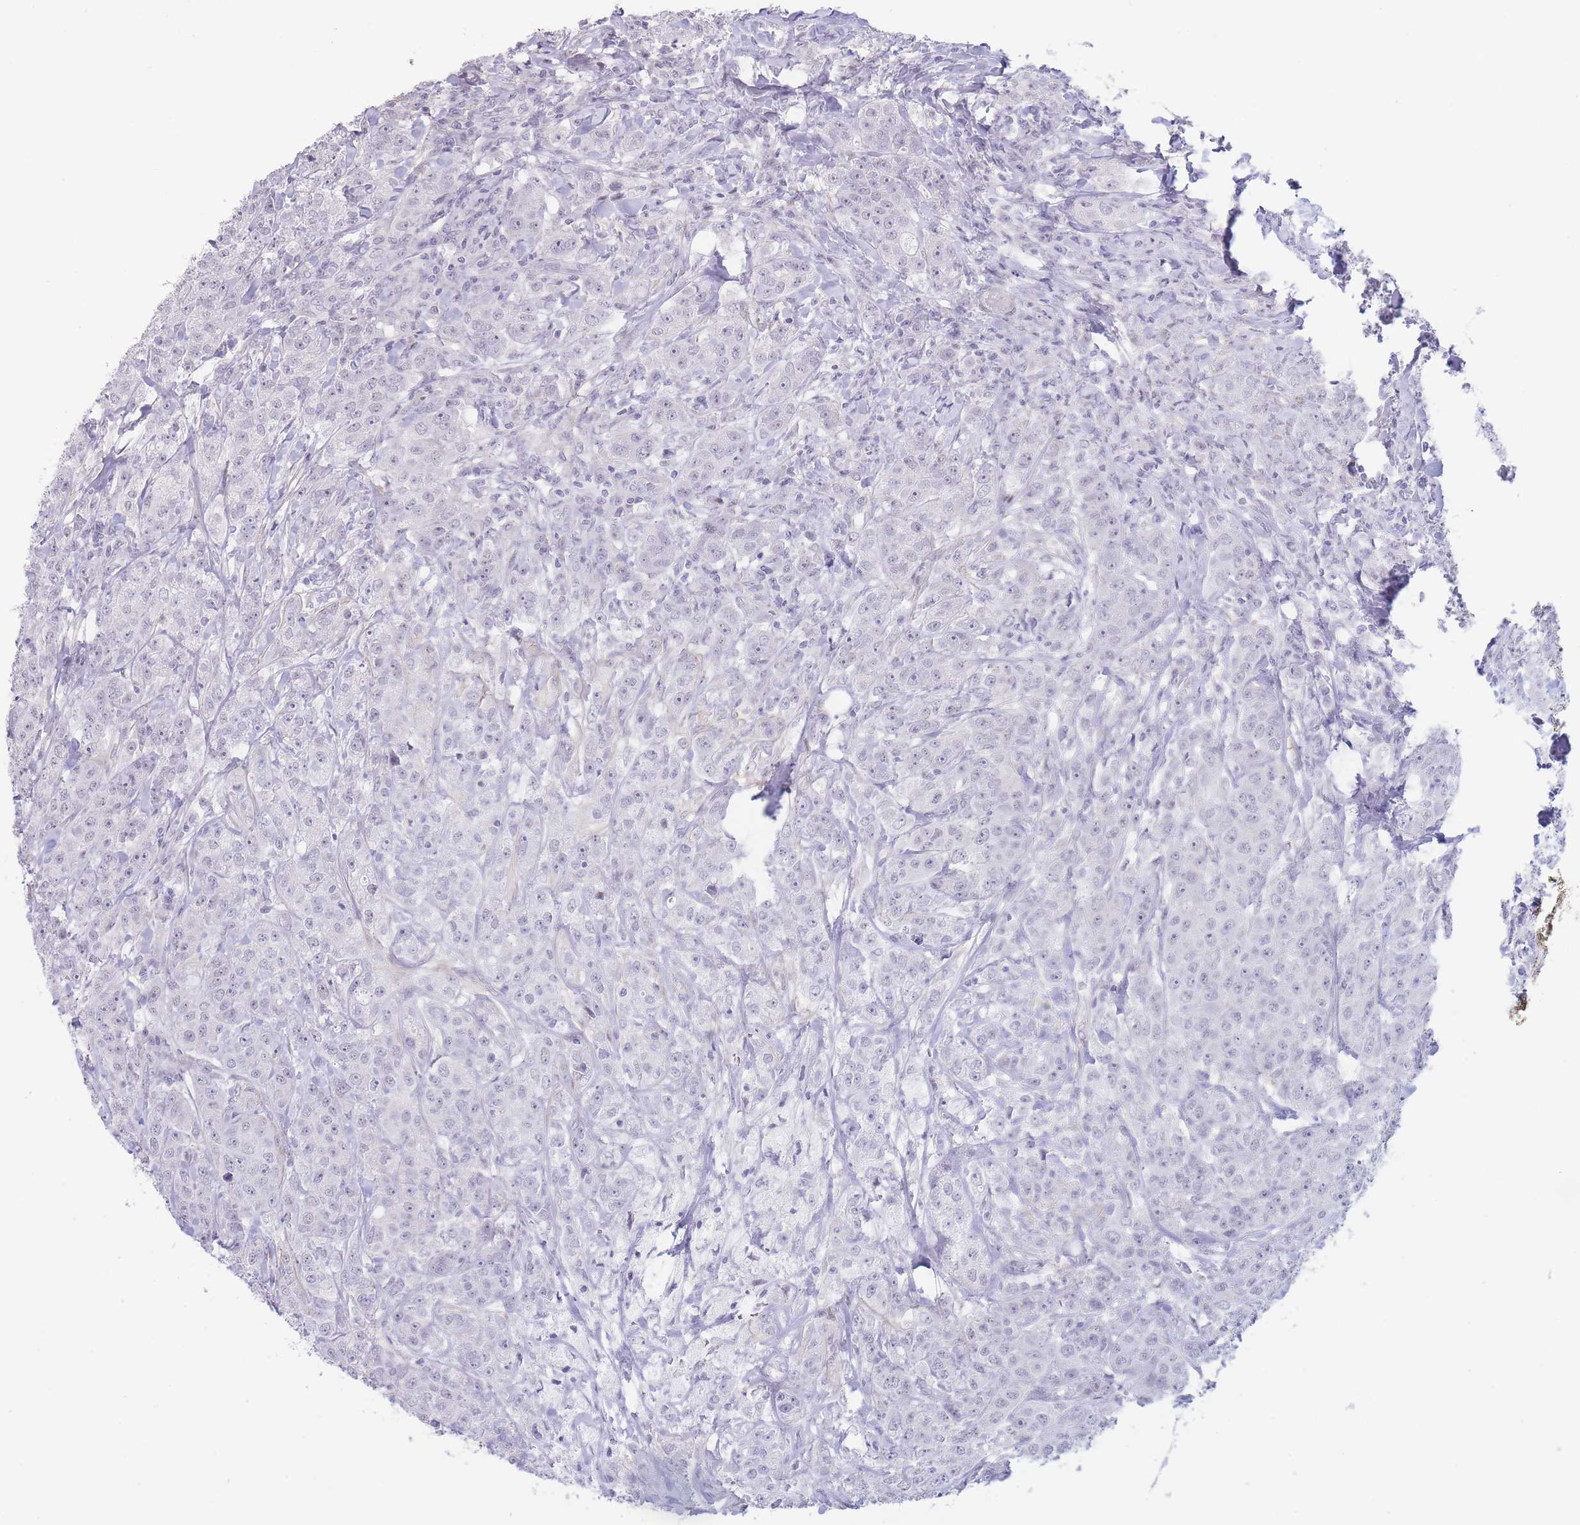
{"staining": {"intensity": "negative", "quantity": "none", "location": "none"}, "tissue": "breast cancer", "cell_type": "Tumor cells", "image_type": "cancer", "snomed": [{"axis": "morphology", "description": "Duct carcinoma"}, {"axis": "topography", "description": "Breast"}], "caption": "Tumor cells are negative for protein expression in human breast cancer (invasive ductal carcinoma). (DAB (3,3'-diaminobenzidine) IHC visualized using brightfield microscopy, high magnification).", "gene": "ASAP3", "patient": {"sex": "female", "age": 43}}